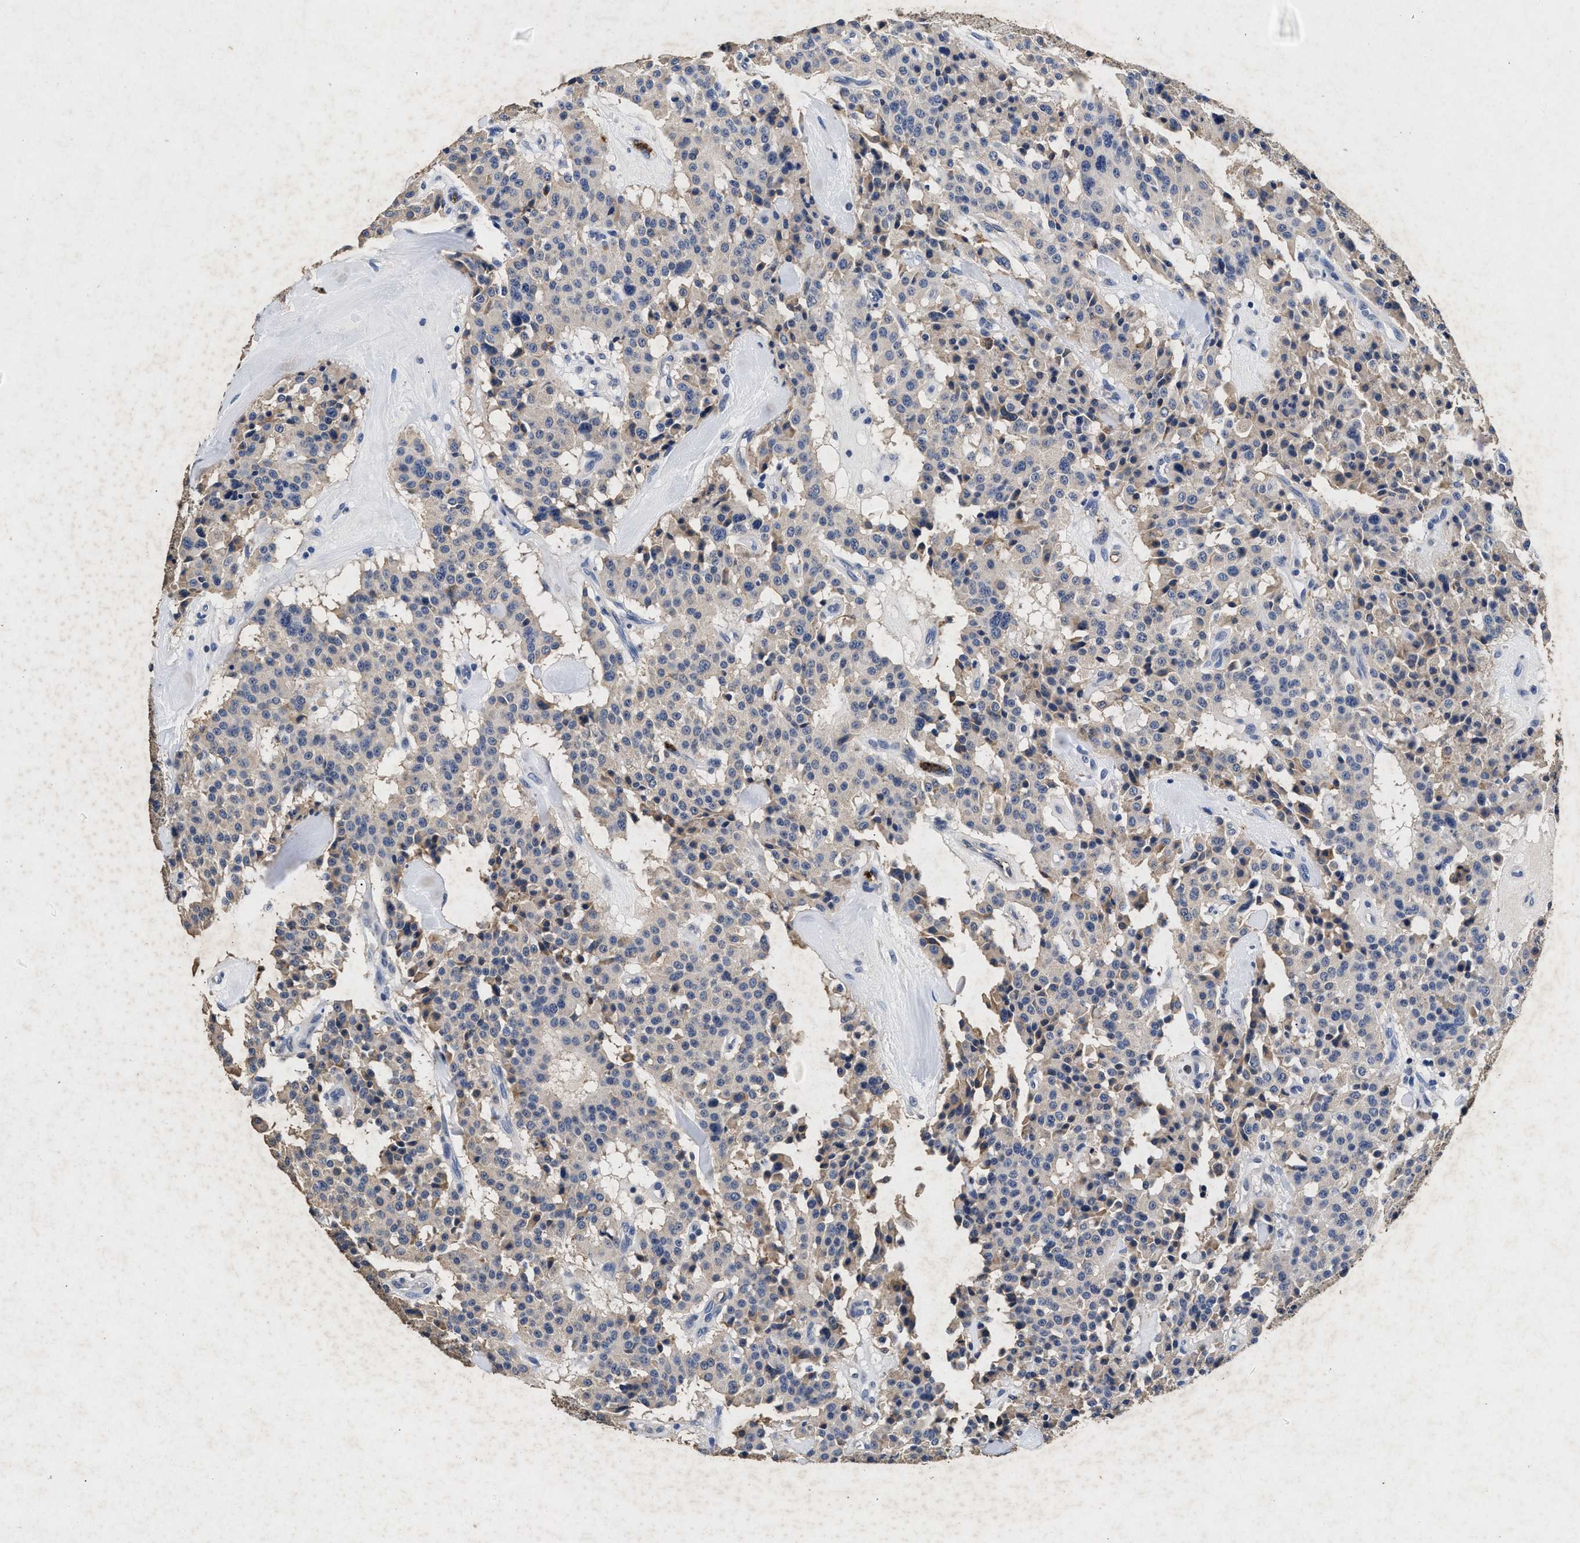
{"staining": {"intensity": "negative", "quantity": "none", "location": "none"}, "tissue": "carcinoid", "cell_type": "Tumor cells", "image_type": "cancer", "snomed": [{"axis": "morphology", "description": "Carcinoid, malignant, NOS"}, {"axis": "topography", "description": "Lung"}], "caption": "Carcinoid was stained to show a protein in brown. There is no significant positivity in tumor cells.", "gene": "LTB4R2", "patient": {"sex": "male", "age": 30}}